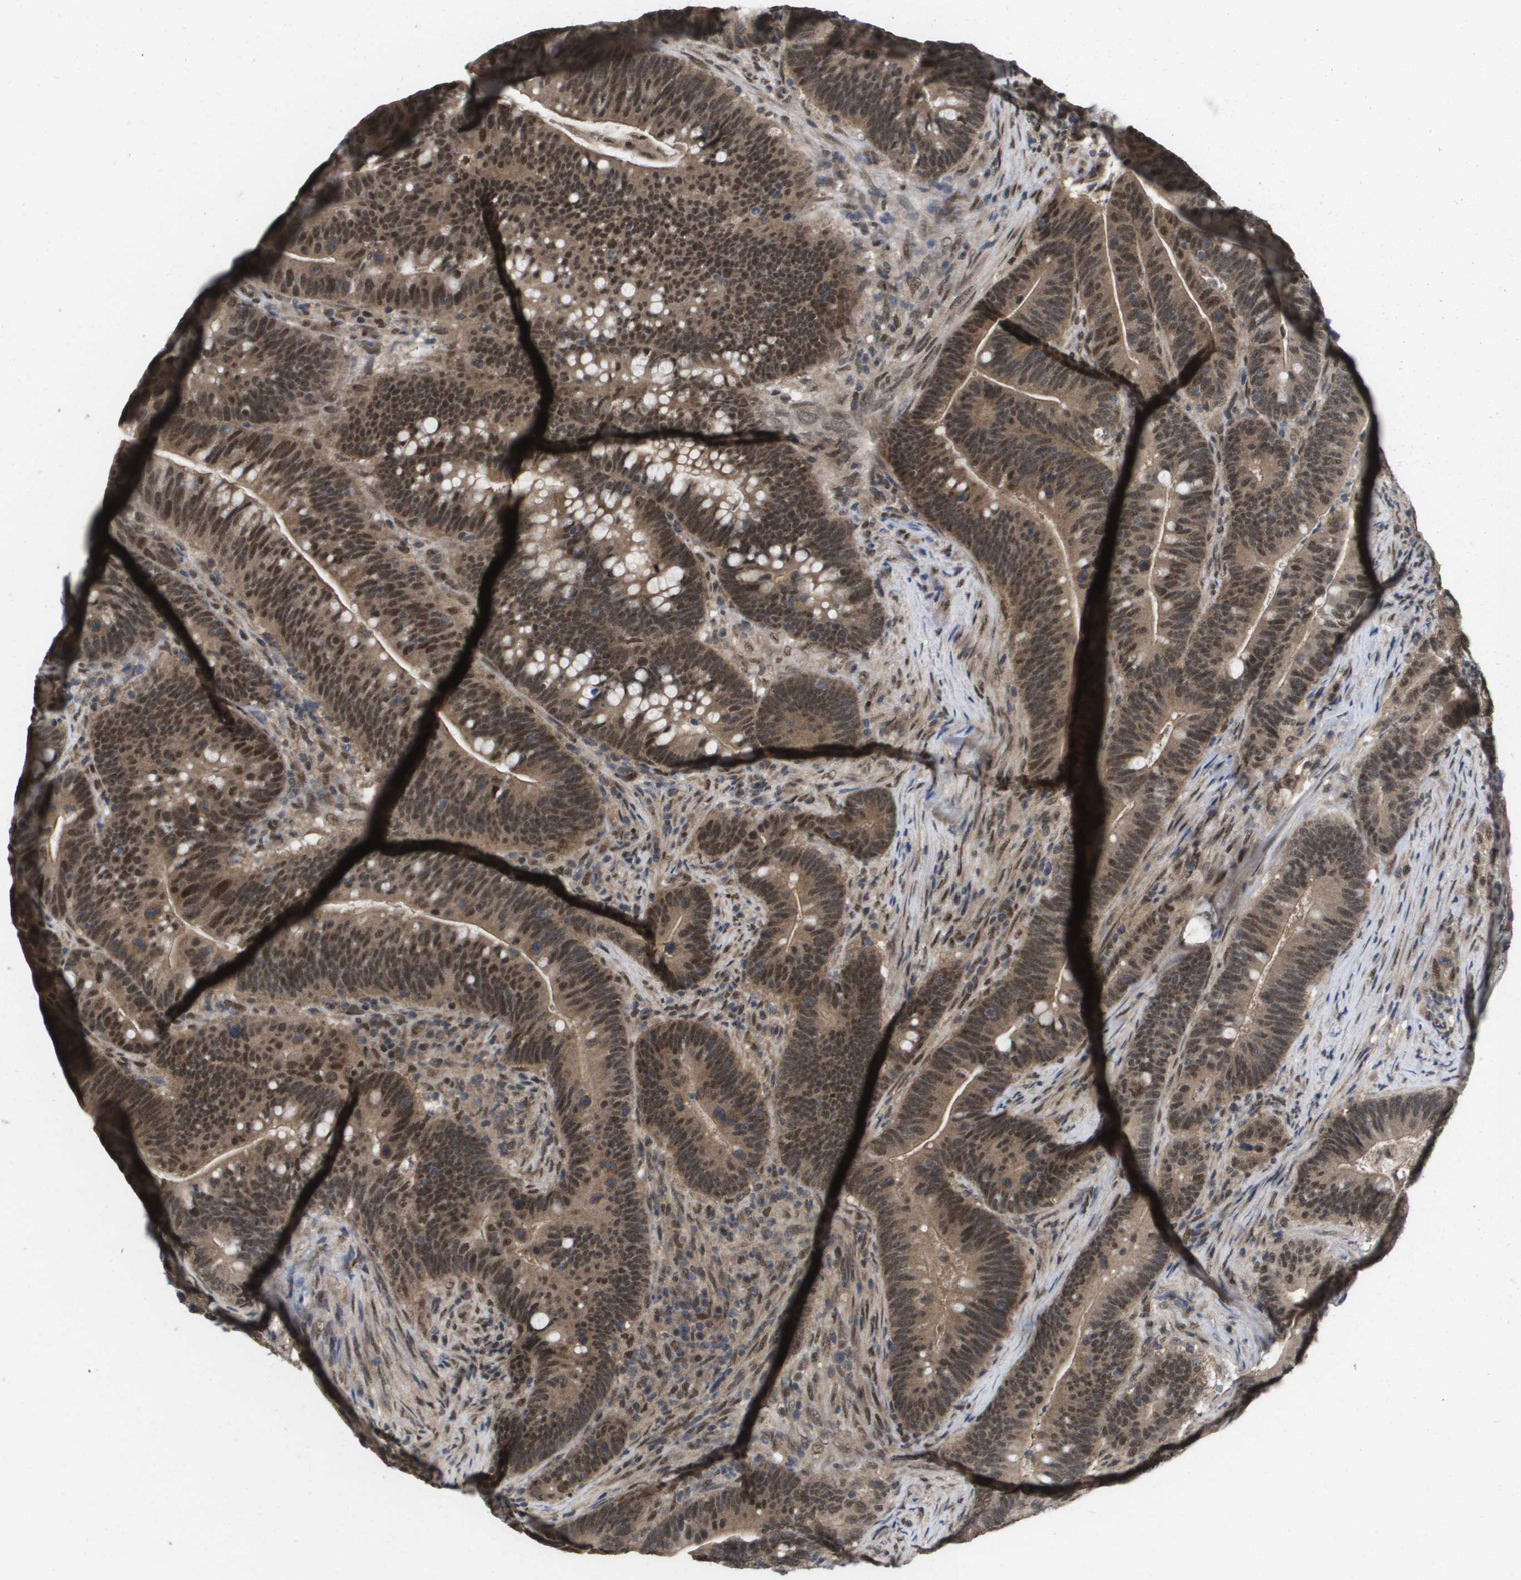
{"staining": {"intensity": "strong", "quantity": ">75%", "location": "cytoplasmic/membranous,nuclear"}, "tissue": "colorectal cancer", "cell_type": "Tumor cells", "image_type": "cancer", "snomed": [{"axis": "morphology", "description": "Normal tissue, NOS"}, {"axis": "morphology", "description": "Adenocarcinoma, NOS"}, {"axis": "topography", "description": "Colon"}], "caption": "Tumor cells display high levels of strong cytoplasmic/membranous and nuclear staining in about >75% of cells in human colorectal adenocarcinoma.", "gene": "AMBRA1", "patient": {"sex": "female", "age": 66}}